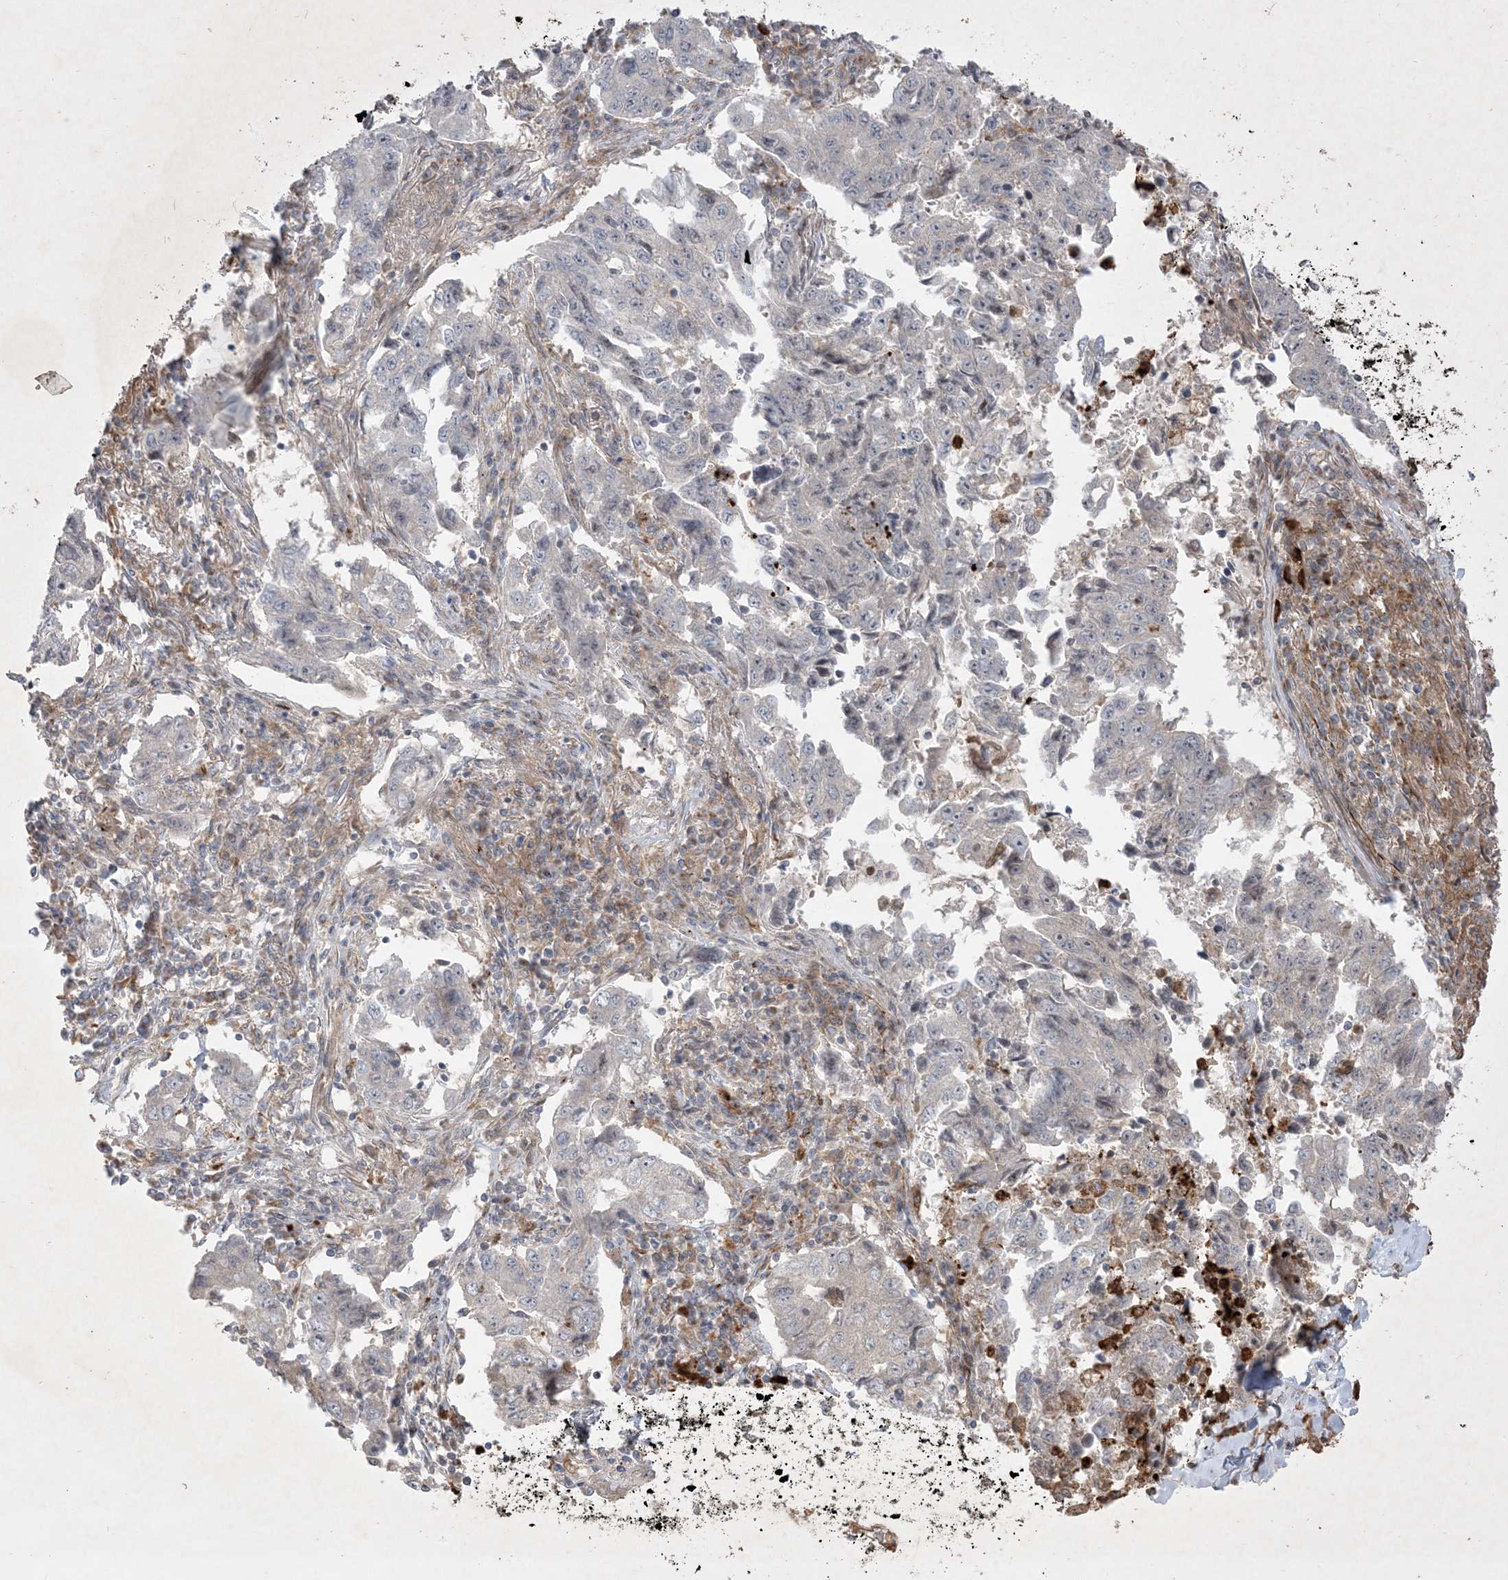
{"staining": {"intensity": "negative", "quantity": "none", "location": "none"}, "tissue": "lung cancer", "cell_type": "Tumor cells", "image_type": "cancer", "snomed": [{"axis": "morphology", "description": "Adenocarcinoma, NOS"}, {"axis": "topography", "description": "Lung"}], "caption": "A photomicrograph of lung cancer (adenocarcinoma) stained for a protein shows no brown staining in tumor cells.", "gene": "IFT57", "patient": {"sex": "female", "age": 51}}